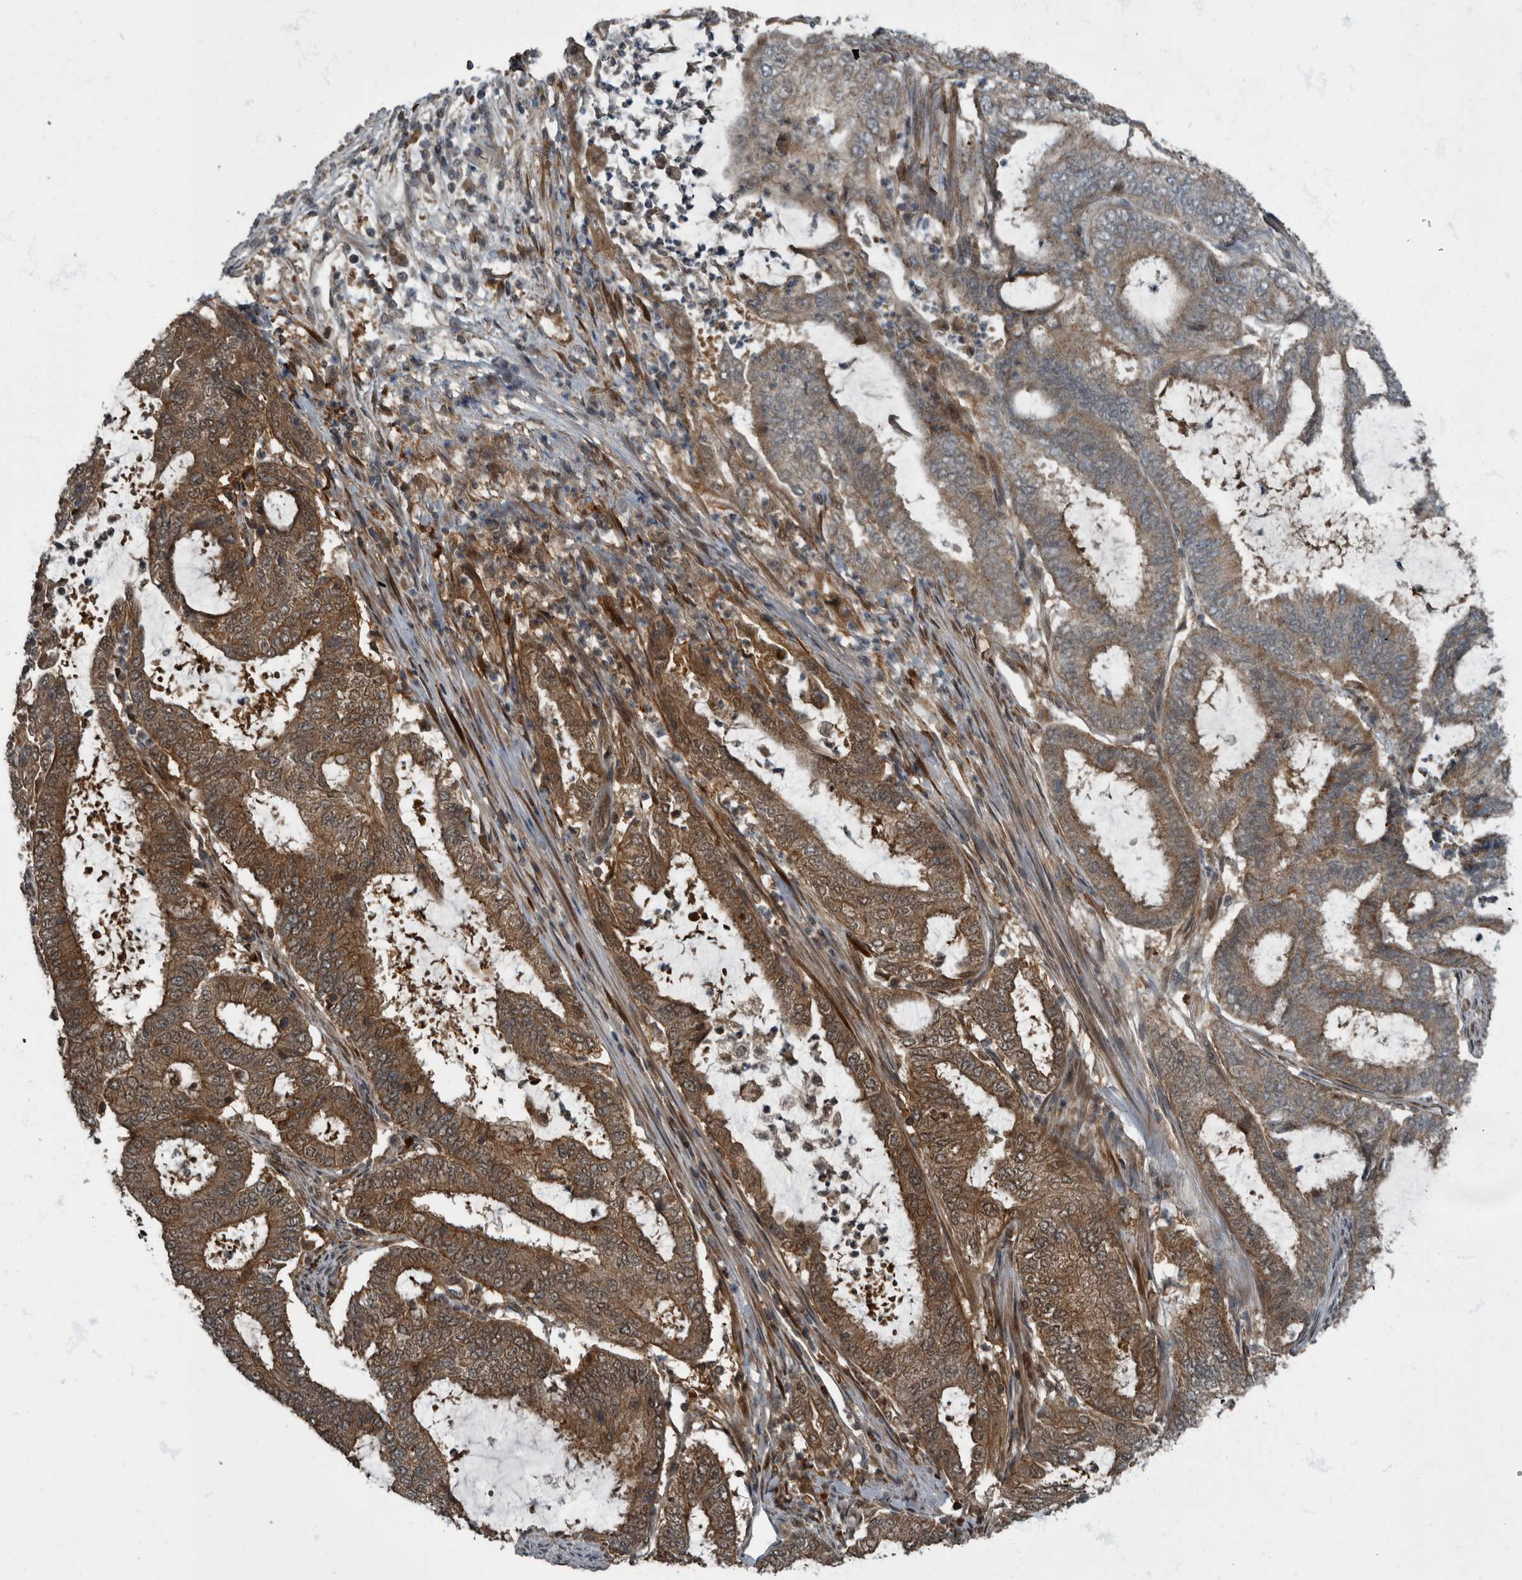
{"staining": {"intensity": "moderate", "quantity": ">75%", "location": "cytoplasmic/membranous"}, "tissue": "endometrial cancer", "cell_type": "Tumor cells", "image_type": "cancer", "snomed": [{"axis": "morphology", "description": "Adenocarcinoma, NOS"}, {"axis": "topography", "description": "Endometrium"}], "caption": "This photomicrograph displays immunohistochemistry (IHC) staining of human adenocarcinoma (endometrial), with medium moderate cytoplasmic/membranous staining in approximately >75% of tumor cells.", "gene": "RABGGTB", "patient": {"sex": "female", "age": 51}}